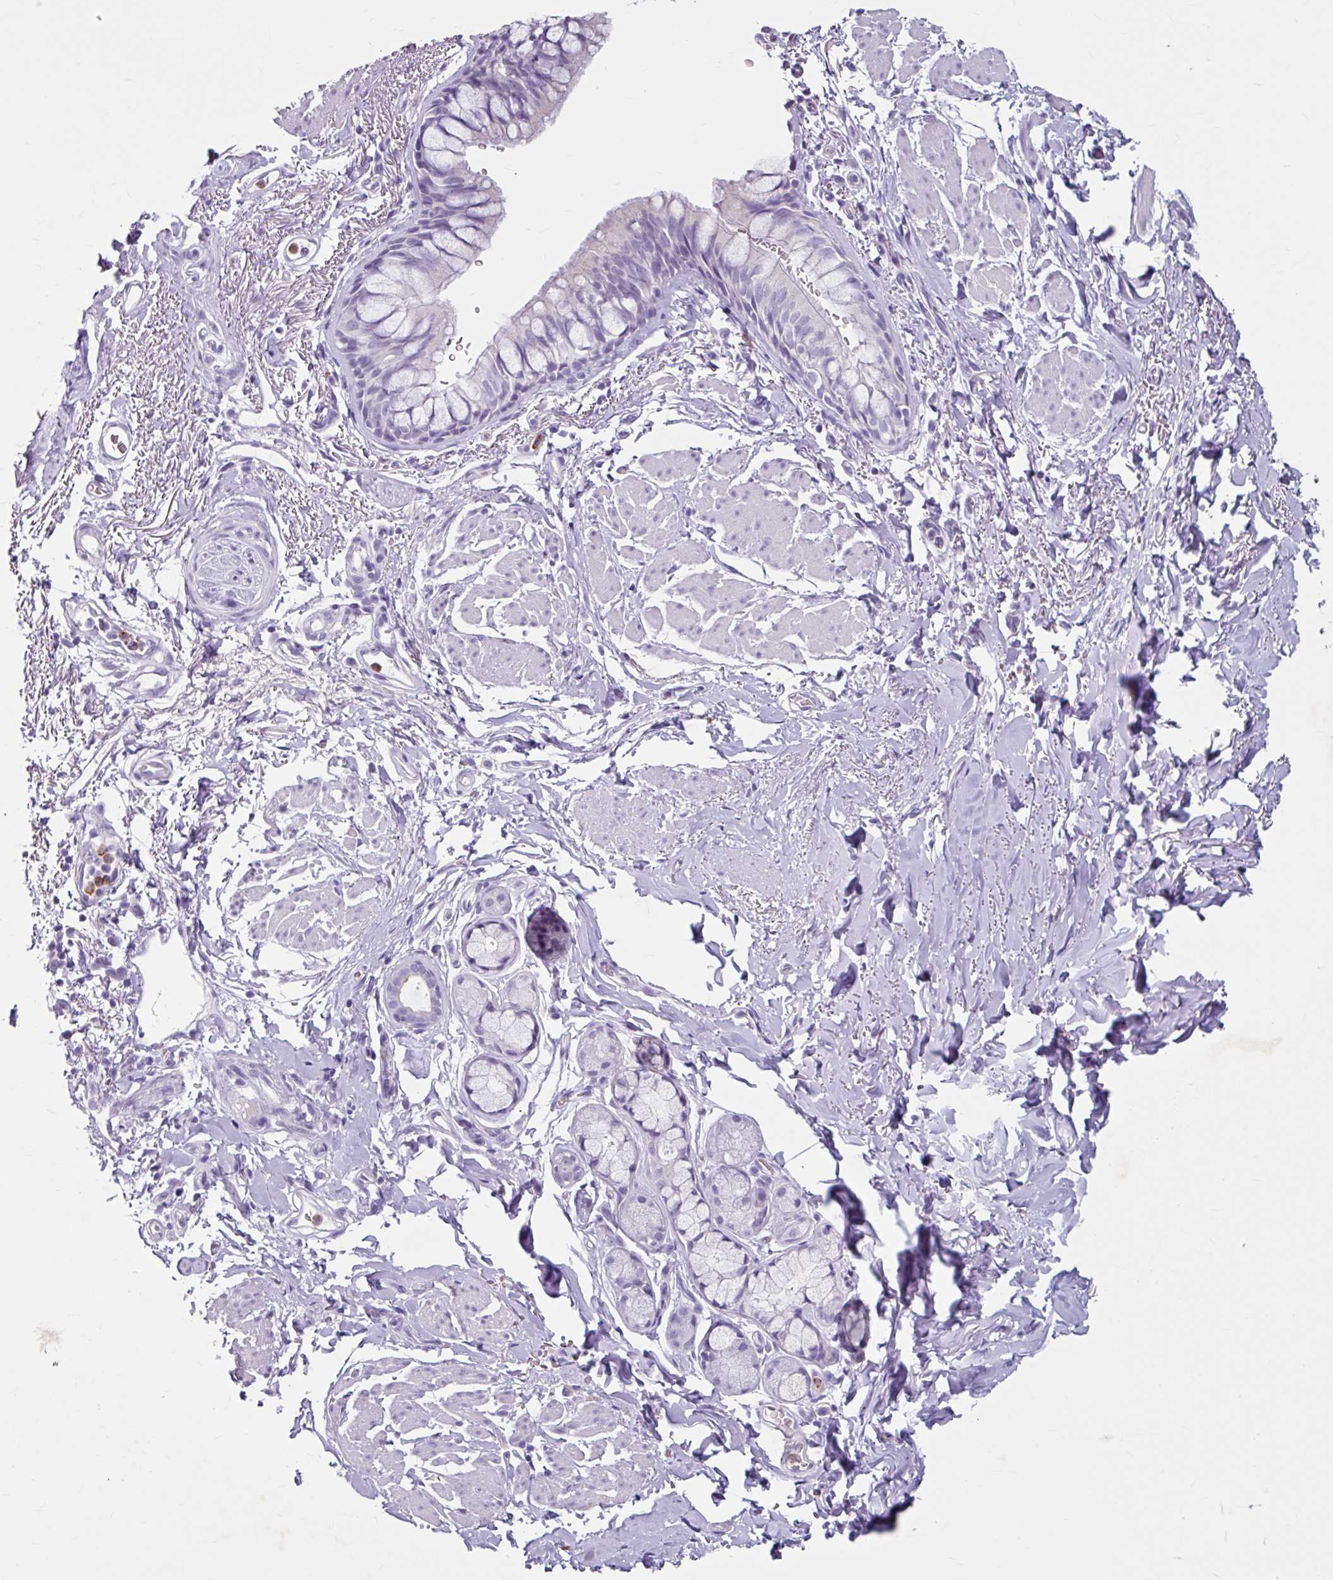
{"staining": {"intensity": "negative", "quantity": "none", "location": "none"}, "tissue": "bronchus", "cell_type": "Respiratory epithelial cells", "image_type": "normal", "snomed": [{"axis": "morphology", "description": "Normal tissue, NOS"}, {"axis": "topography", "description": "Bronchus"}], "caption": "Normal bronchus was stained to show a protein in brown. There is no significant staining in respiratory epithelial cells. (DAB (3,3'-diaminobenzidine) IHC visualized using brightfield microscopy, high magnification).", "gene": "ANKRD1", "patient": {"sex": "male", "age": 67}}